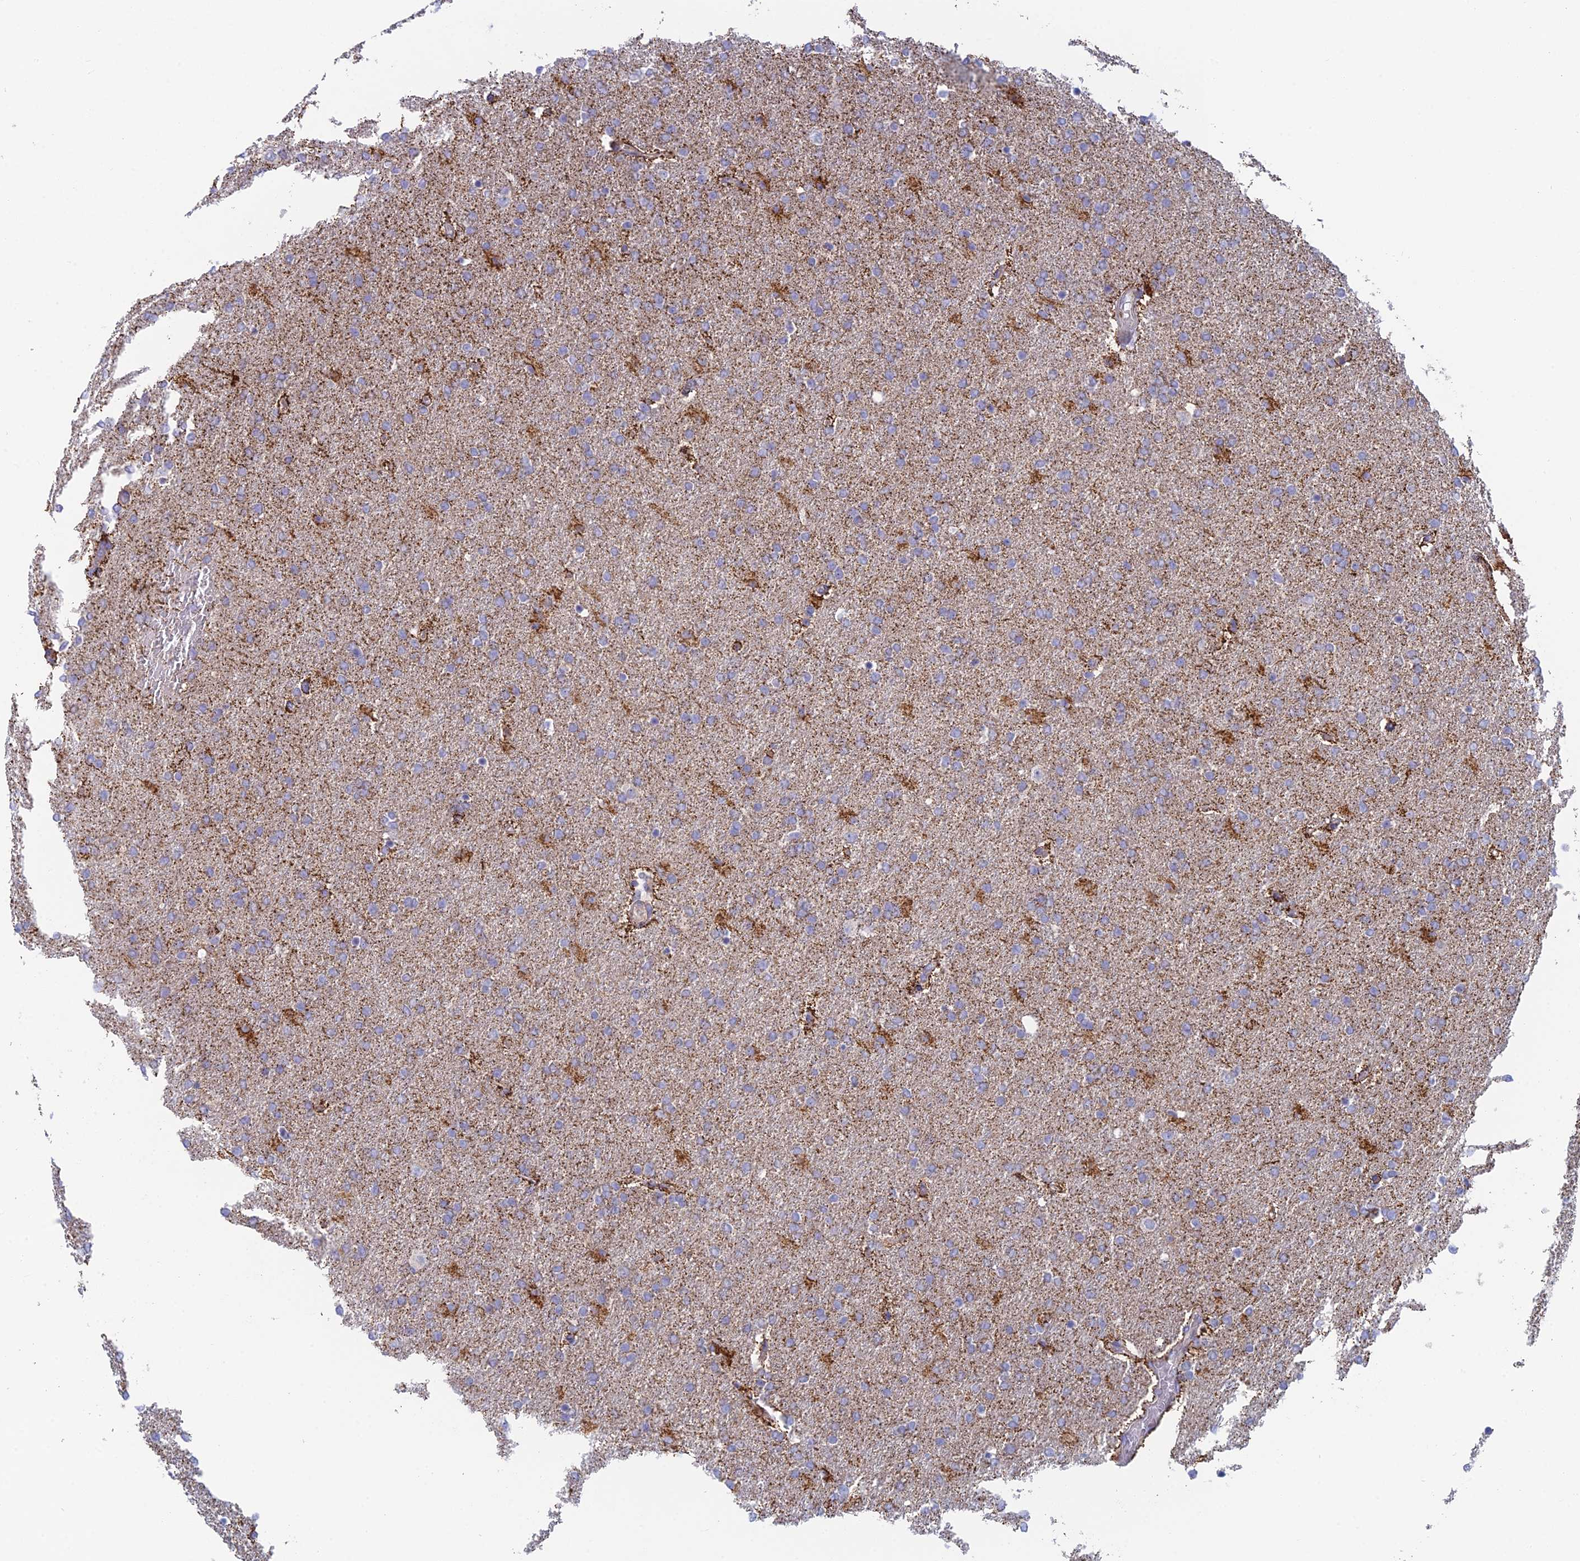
{"staining": {"intensity": "moderate", "quantity": "<25%", "location": "cytoplasmic/membranous"}, "tissue": "glioma", "cell_type": "Tumor cells", "image_type": "cancer", "snomed": [{"axis": "morphology", "description": "Glioma, malignant, High grade"}, {"axis": "topography", "description": "Brain"}], "caption": "Immunohistochemical staining of human glioma exhibits low levels of moderate cytoplasmic/membranous staining in about <25% of tumor cells.", "gene": "IFTAP", "patient": {"sex": "male", "age": 72}}